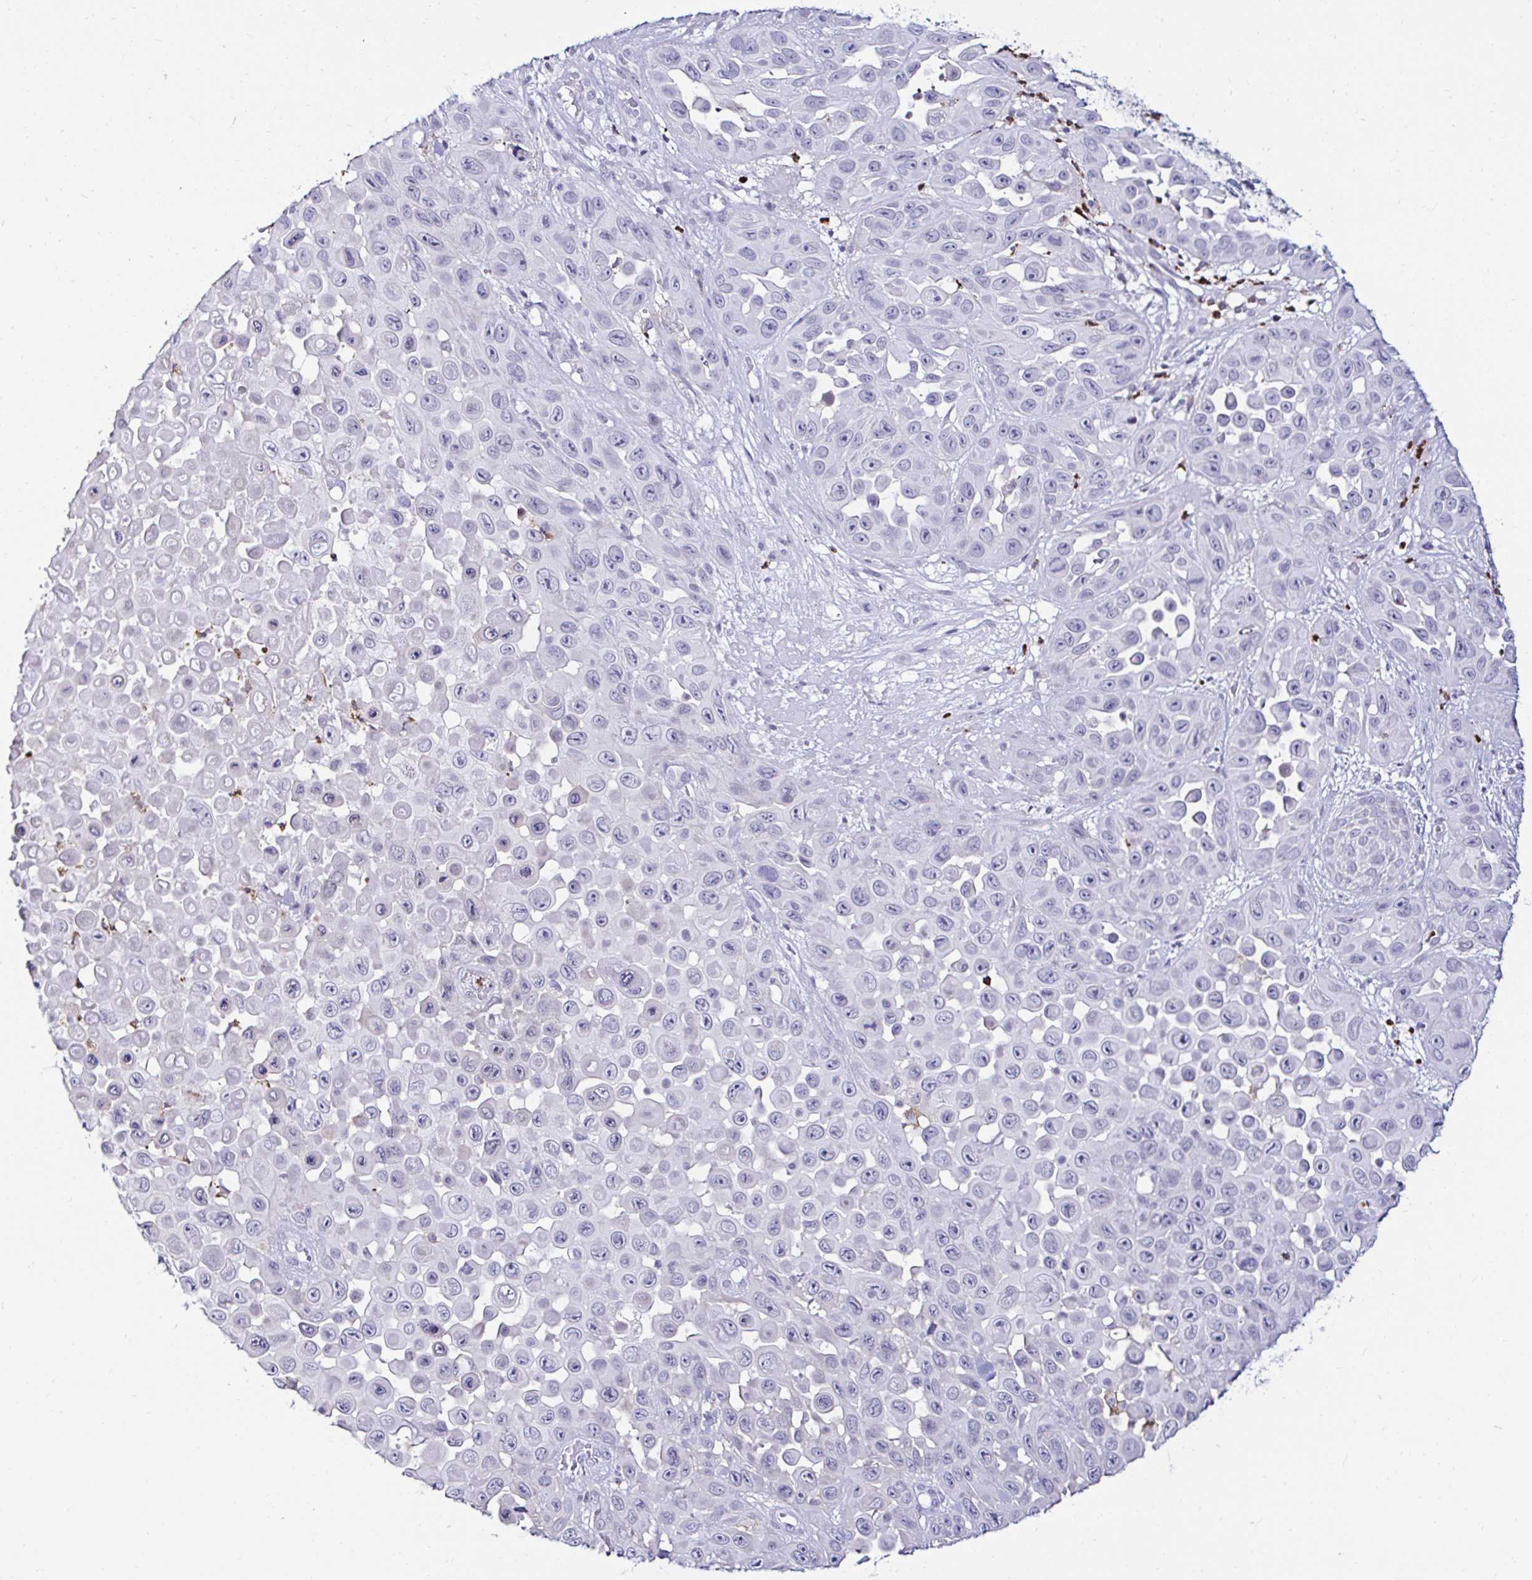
{"staining": {"intensity": "negative", "quantity": "none", "location": "none"}, "tissue": "skin cancer", "cell_type": "Tumor cells", "image_type": "cancer", "snomed": [{"axis": "morphology", "description": "Squamous cell carcinoma, NOS"}, {"axis": "topography", "description": "Skin"}], "caption": "Skin cancer (squamous cell carcinoma) was stained to show a protein in brown. There is no significant positivity in tumor cells.", "gene": "CYBB", "patient": {"sex": "male", "age": 81}}